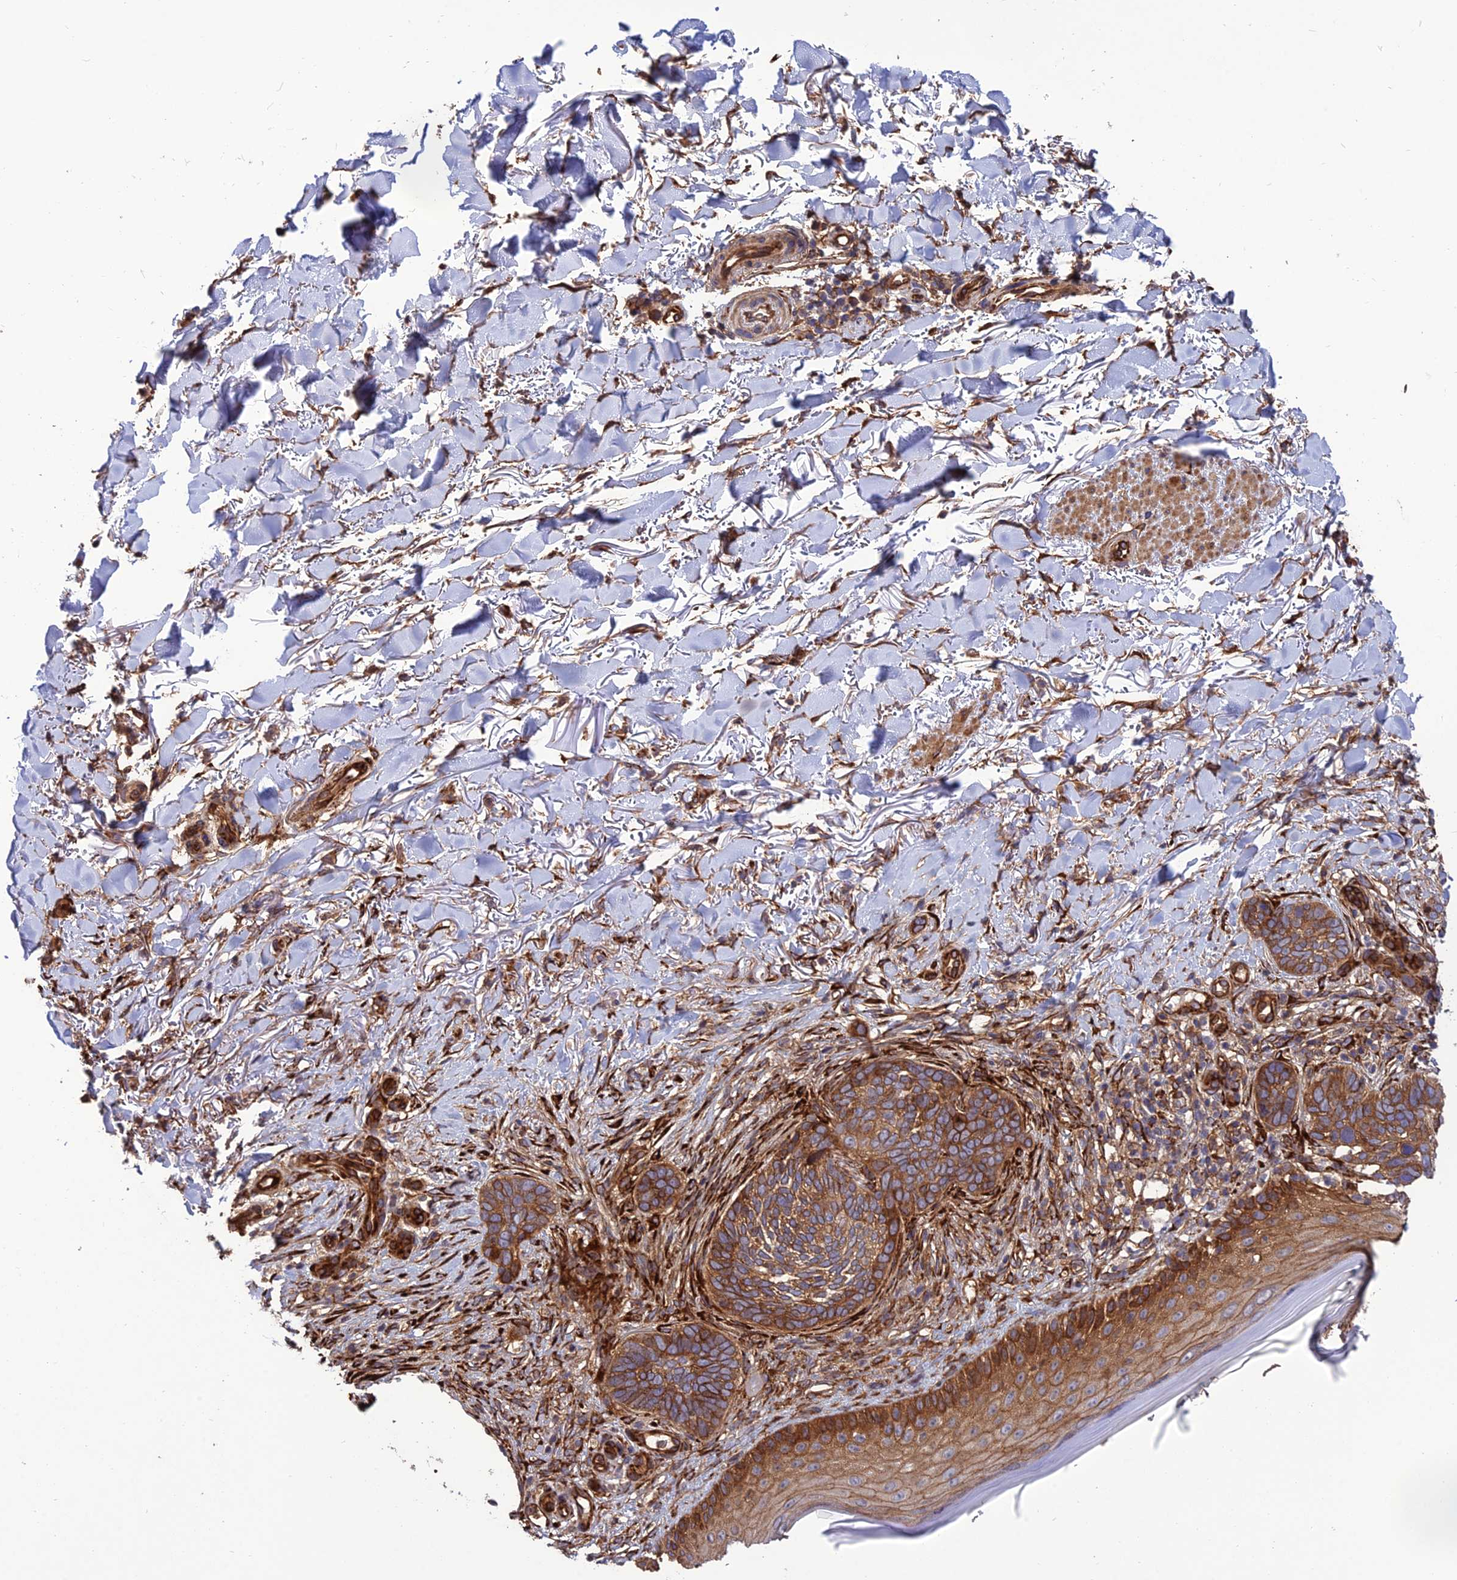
{"staining": {"intensity": "moderate", "quantity": ">75%", "location": "cytoplasmic/membranous"}, "tissue": "skin cancer", "cell_type": "Tumor cells", "image_type": "cancer", "snomed": [{"axis": "morphology", "description": "Normal tissue, NOS"}, {"axis": "morphology", "description": "Basal cell carcinoma"}, {"axis": "topography", "description": "Skin"}], "caption": "Immunohistochemical staining of basal cell carcinoma (skin) demonstrates medium levels of moderate cytoplasmic/membranous positivity in approximately >75% of tumor cells.", "gene": "CRTAP", "patient": {"sex": "female", "age": 67}}